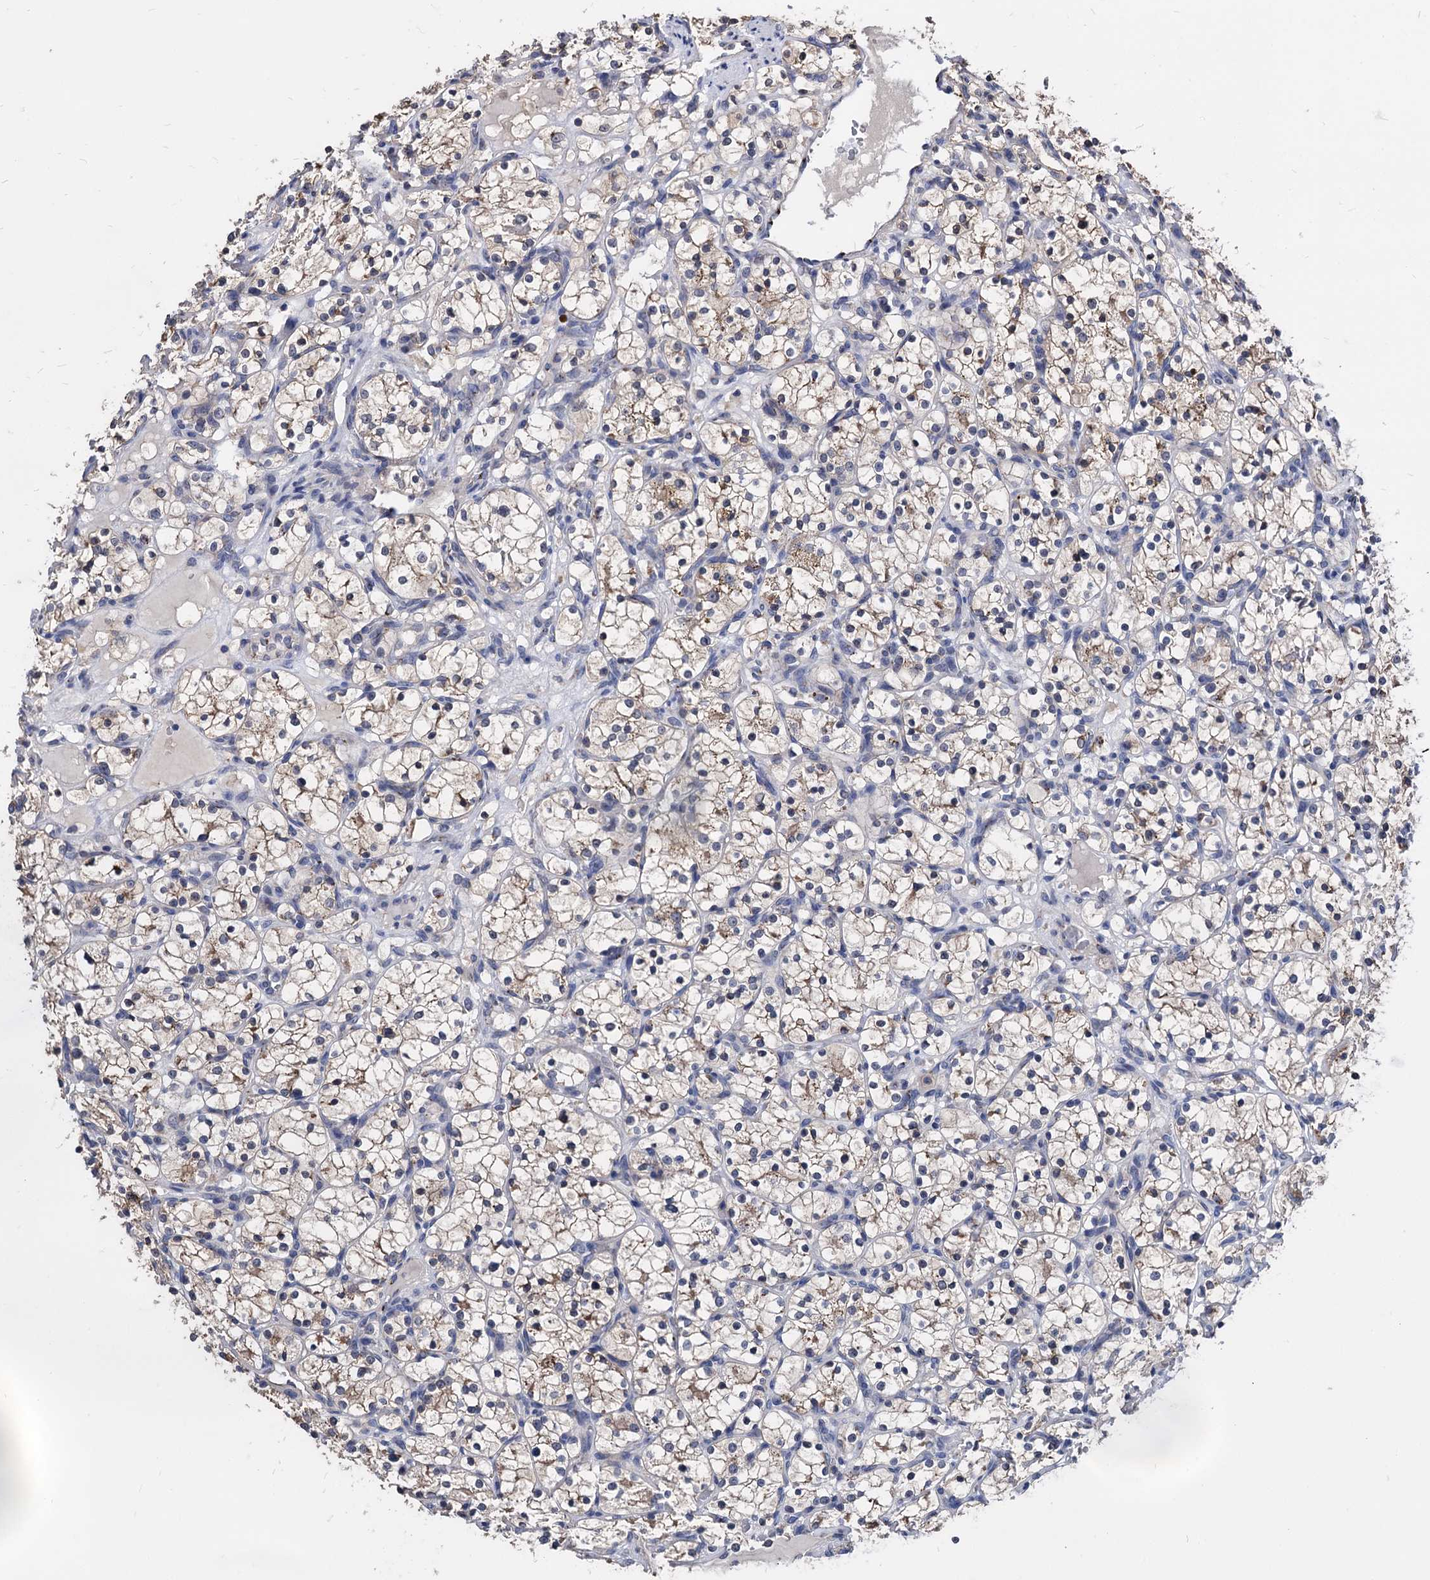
{"staining": {"intensity": "weak", "quantity": "25%-75%", "location": "cytoplasmic/membranous"}, "tissue": "renal cancer", "cell_type": "Tumor cells", "image_type": "cancer", "snomed": [{"axis": "morphology", "description": "Adenocarcinoma, NOS"}, {"axis": "topography", "description": "Kidney"}], "caption": "Weak cytoplasmic/membranous expression is appreciated in approximately 25%-75% of tumor cells in renal adenocarcinoma.", "gene": "ESD", "patient": {"sex": "female", "age": 69}}